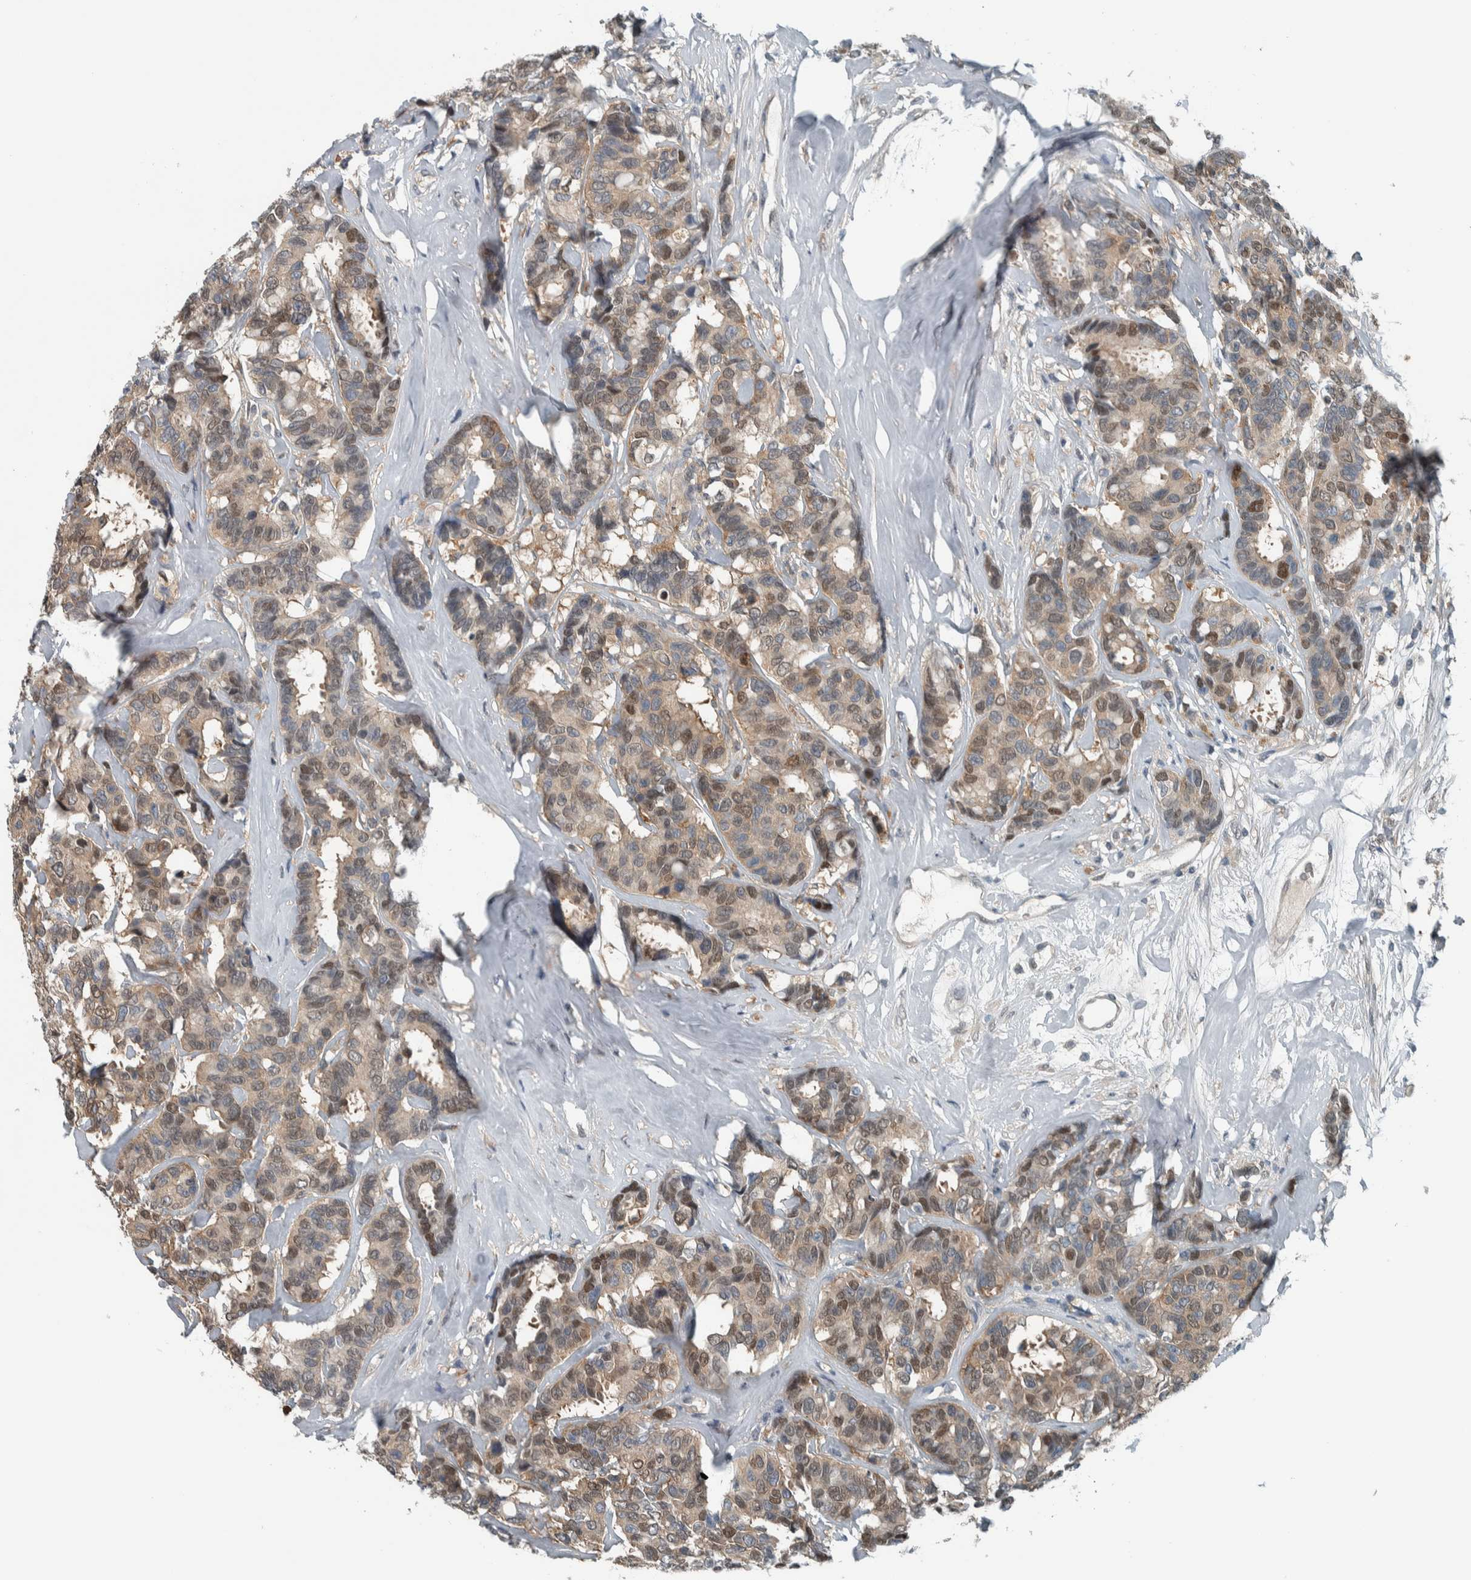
{"staining": {"intensity": "weak", "quantity": ">75%", "location": "cytoplasmic/membranous,nuclear"}, "tissue": "breast cancer", "cell_type": "Tumor cells", "image_type": "cancer", "snomed": [{"axis": "morphology", "description": "Duct carcinoma"}, {"axis": "topography", "description": "Breast"}], "caption": "Immunohistochemical staining of breast intraductal carcinoma displays low levels of weak cytoplasmic/membranous and nuclear staining in approximately >75% of tumor cells.", "gene": "ALAD", "patient": {"sex": "female", "age": 87}}